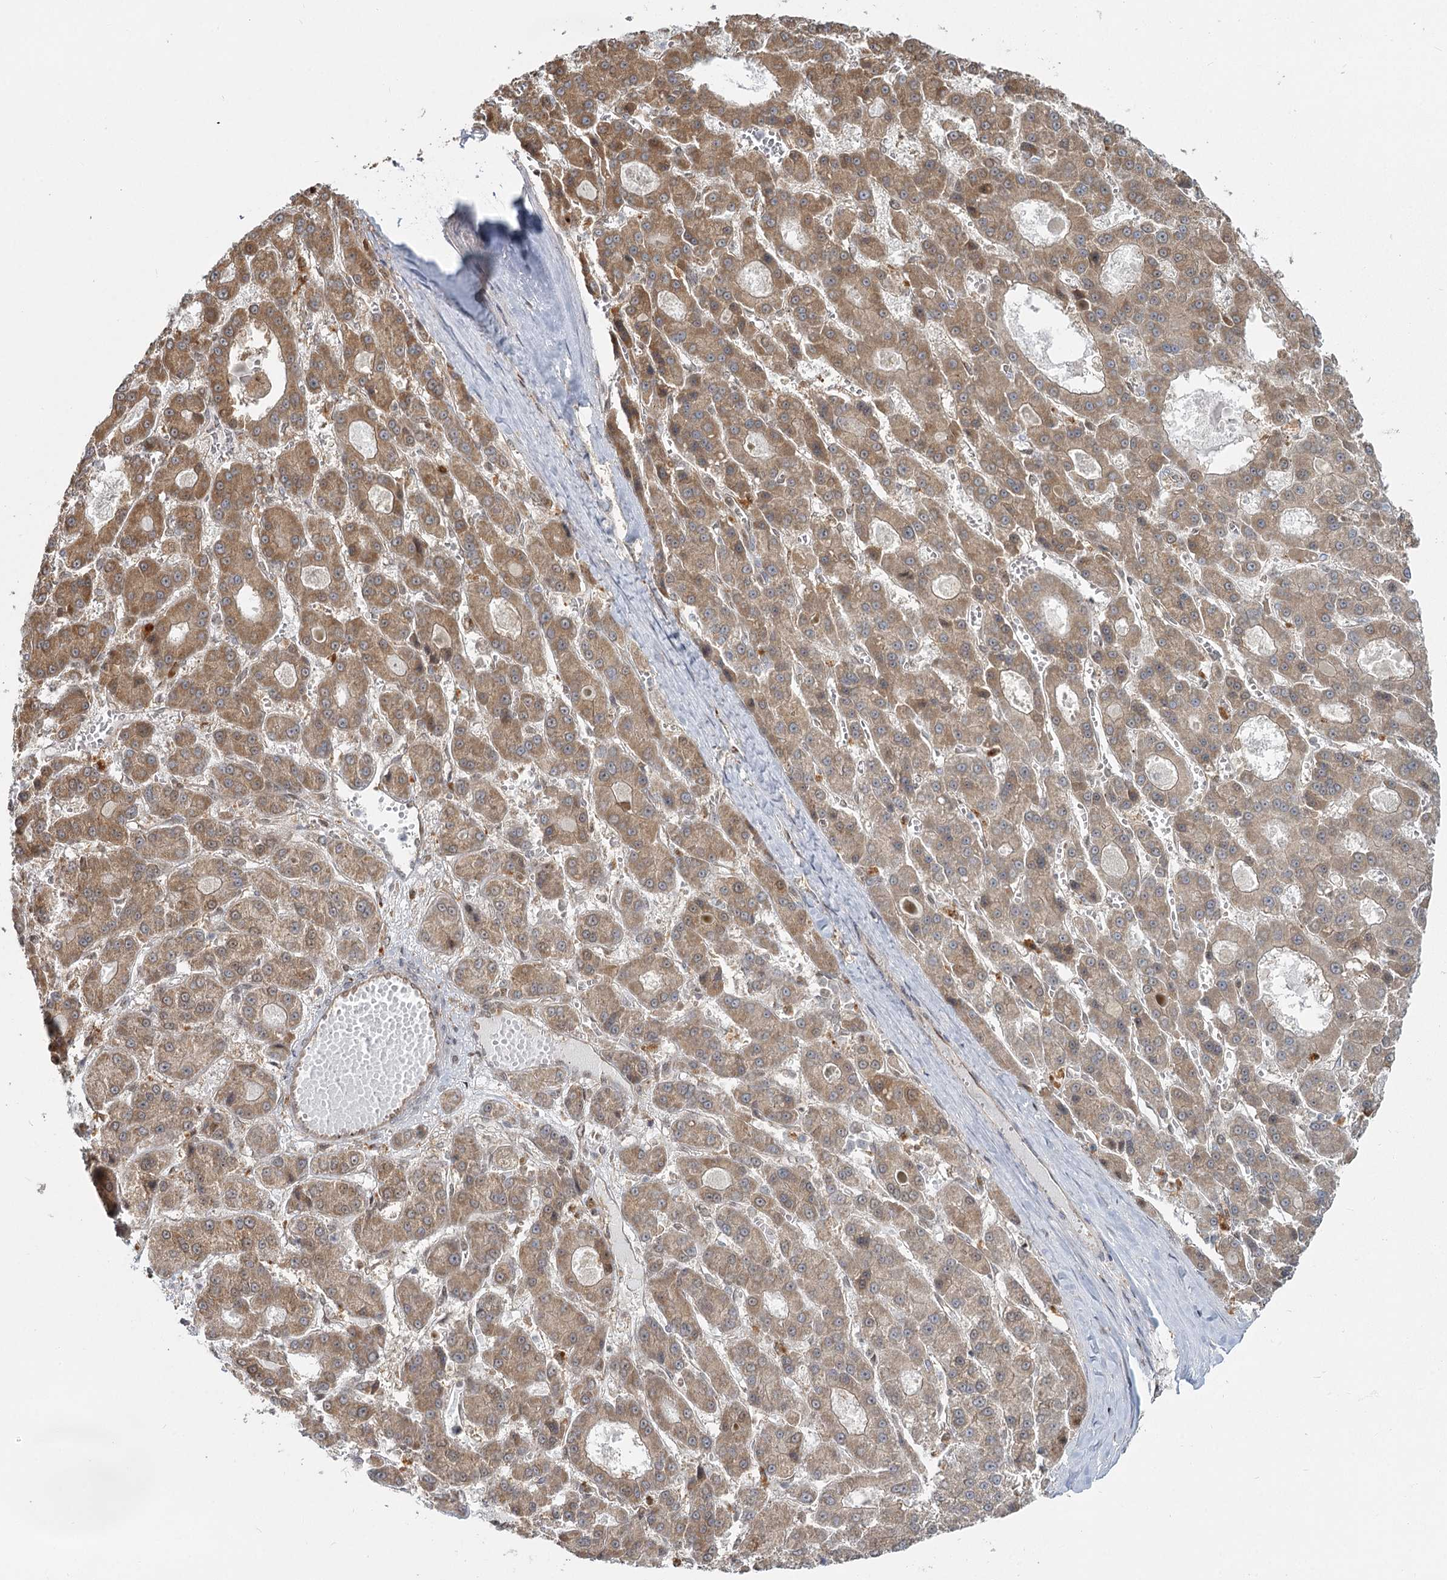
{"staining": {"intensity": "moderate", "quantity": ">75%", "location": "cytoplasmic/membranous"}, "tissue": "liver cancer", "cell_type": "Tumor cells", "image_type": "cancer", "snomed": [{"axis": "morphology", "description": "Carcinoma, Hepatocellular, NOS"}, {"axis": "topography", "description": "Liver"}], "caption": "Protein expression analysis of human hepatocellular carcinoma (liver) reveals moderate cytoplasmic/membranous staining in about >75% of tumor cells. (DAB (3,3'-diaminobenzidine) IHC, brown staining for protein, blue staining for nuclei).", "gene": "THNSL1", "patient": {"sex": "male", "age": 70}}